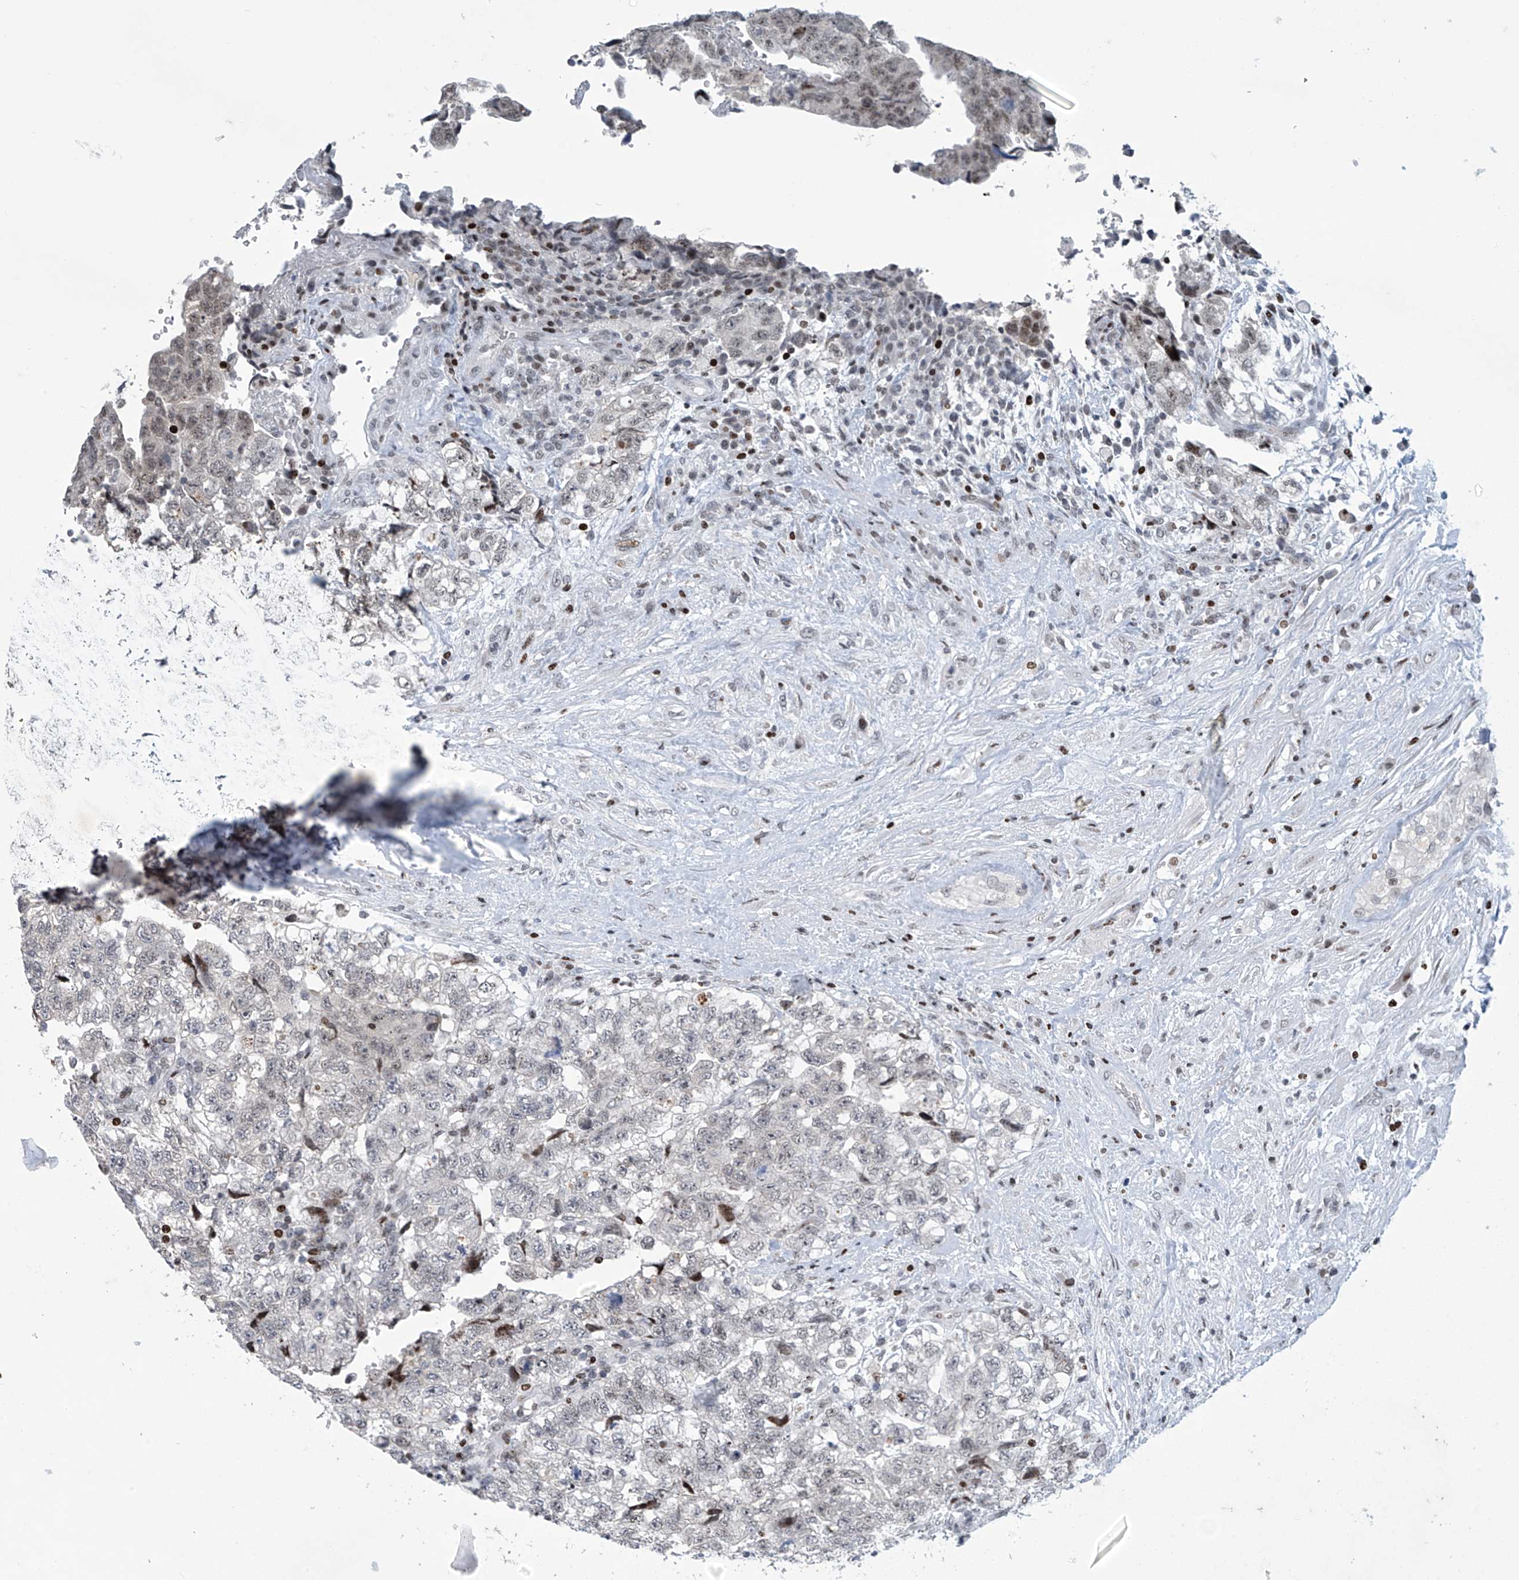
{"staining": {"intensity": "weak", "quantity": "25%-75%", "location": "nuclear"}, "tissue": "testis cancer", "cell_type": "Tumor cells", "image_type": "cancer", "snomed": [{"axis": "morphology", "description": "Carcinoma, Embryonal, NOS"}, {"axis": "topography", "description": "Testis"}], "caption": "Testis cancer (embryonal carcinoma) stained for a protein (brown) shows weak nuclear positive expression in about 25%-75% of tumor cells.", "gene": "RFX7", "patient": {"sex": "male", "age": 36}}